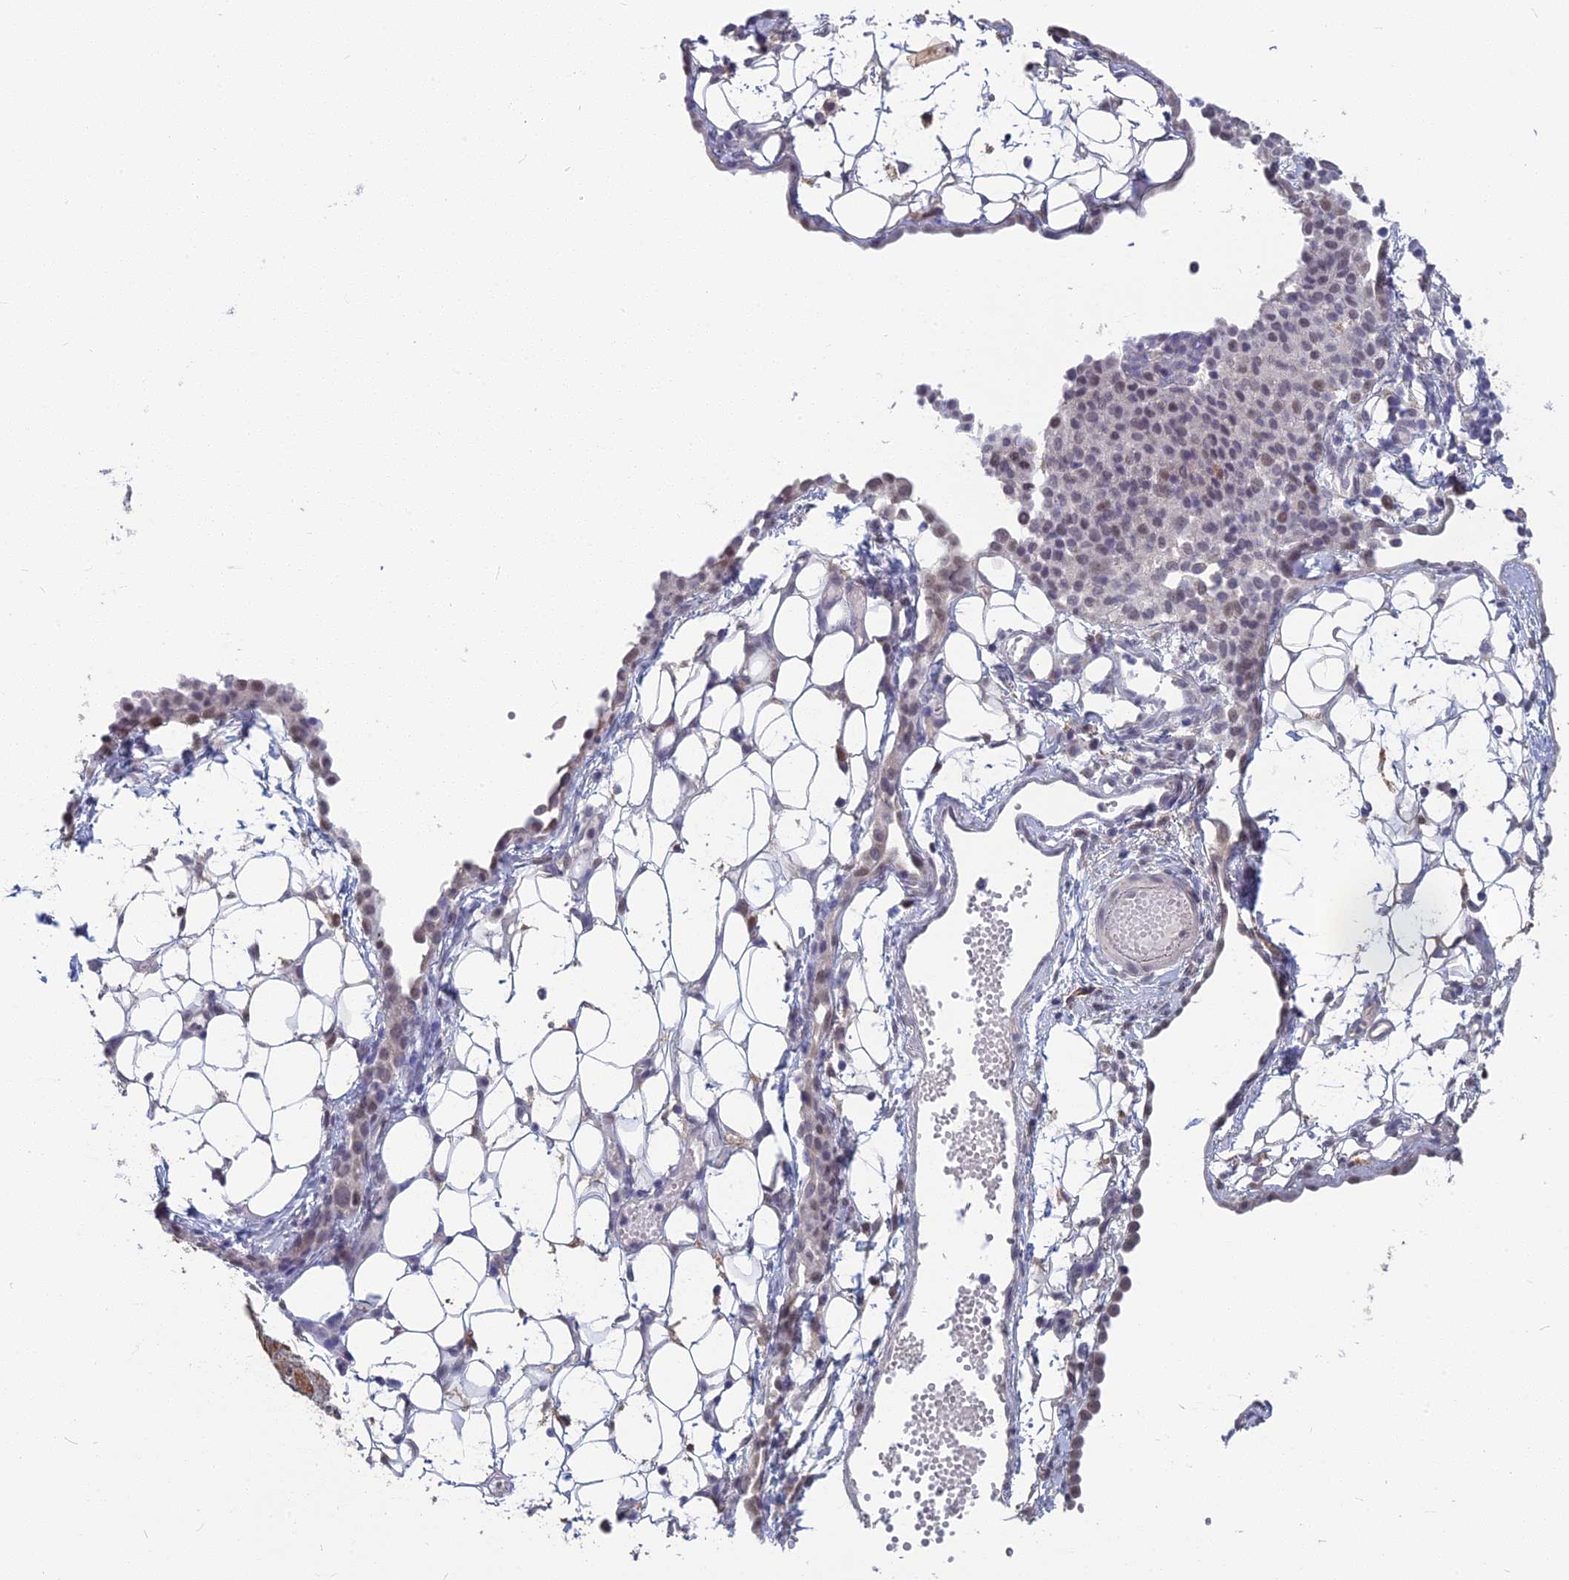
{"staining": {"intensity": "weak", "quantity": "25%-75%", "location": "nuclear"}, "tissue": "ovarian cancer", "cell_type": "Tumor cells", "image_type": "cancer", "snomed": [{"axis": "morphology", "description": "Carcinoma, endometroid"}, {"axis": "topography", "description": "Ovary"}], "caption": "An IHC image of tumor tissue is shown. Protein staining in brown labels weak nuclear positivity in ovarian cancer within tumor cells.", "gene": "MT-CO3", "patient": {"sex": "female", "age": 42}}